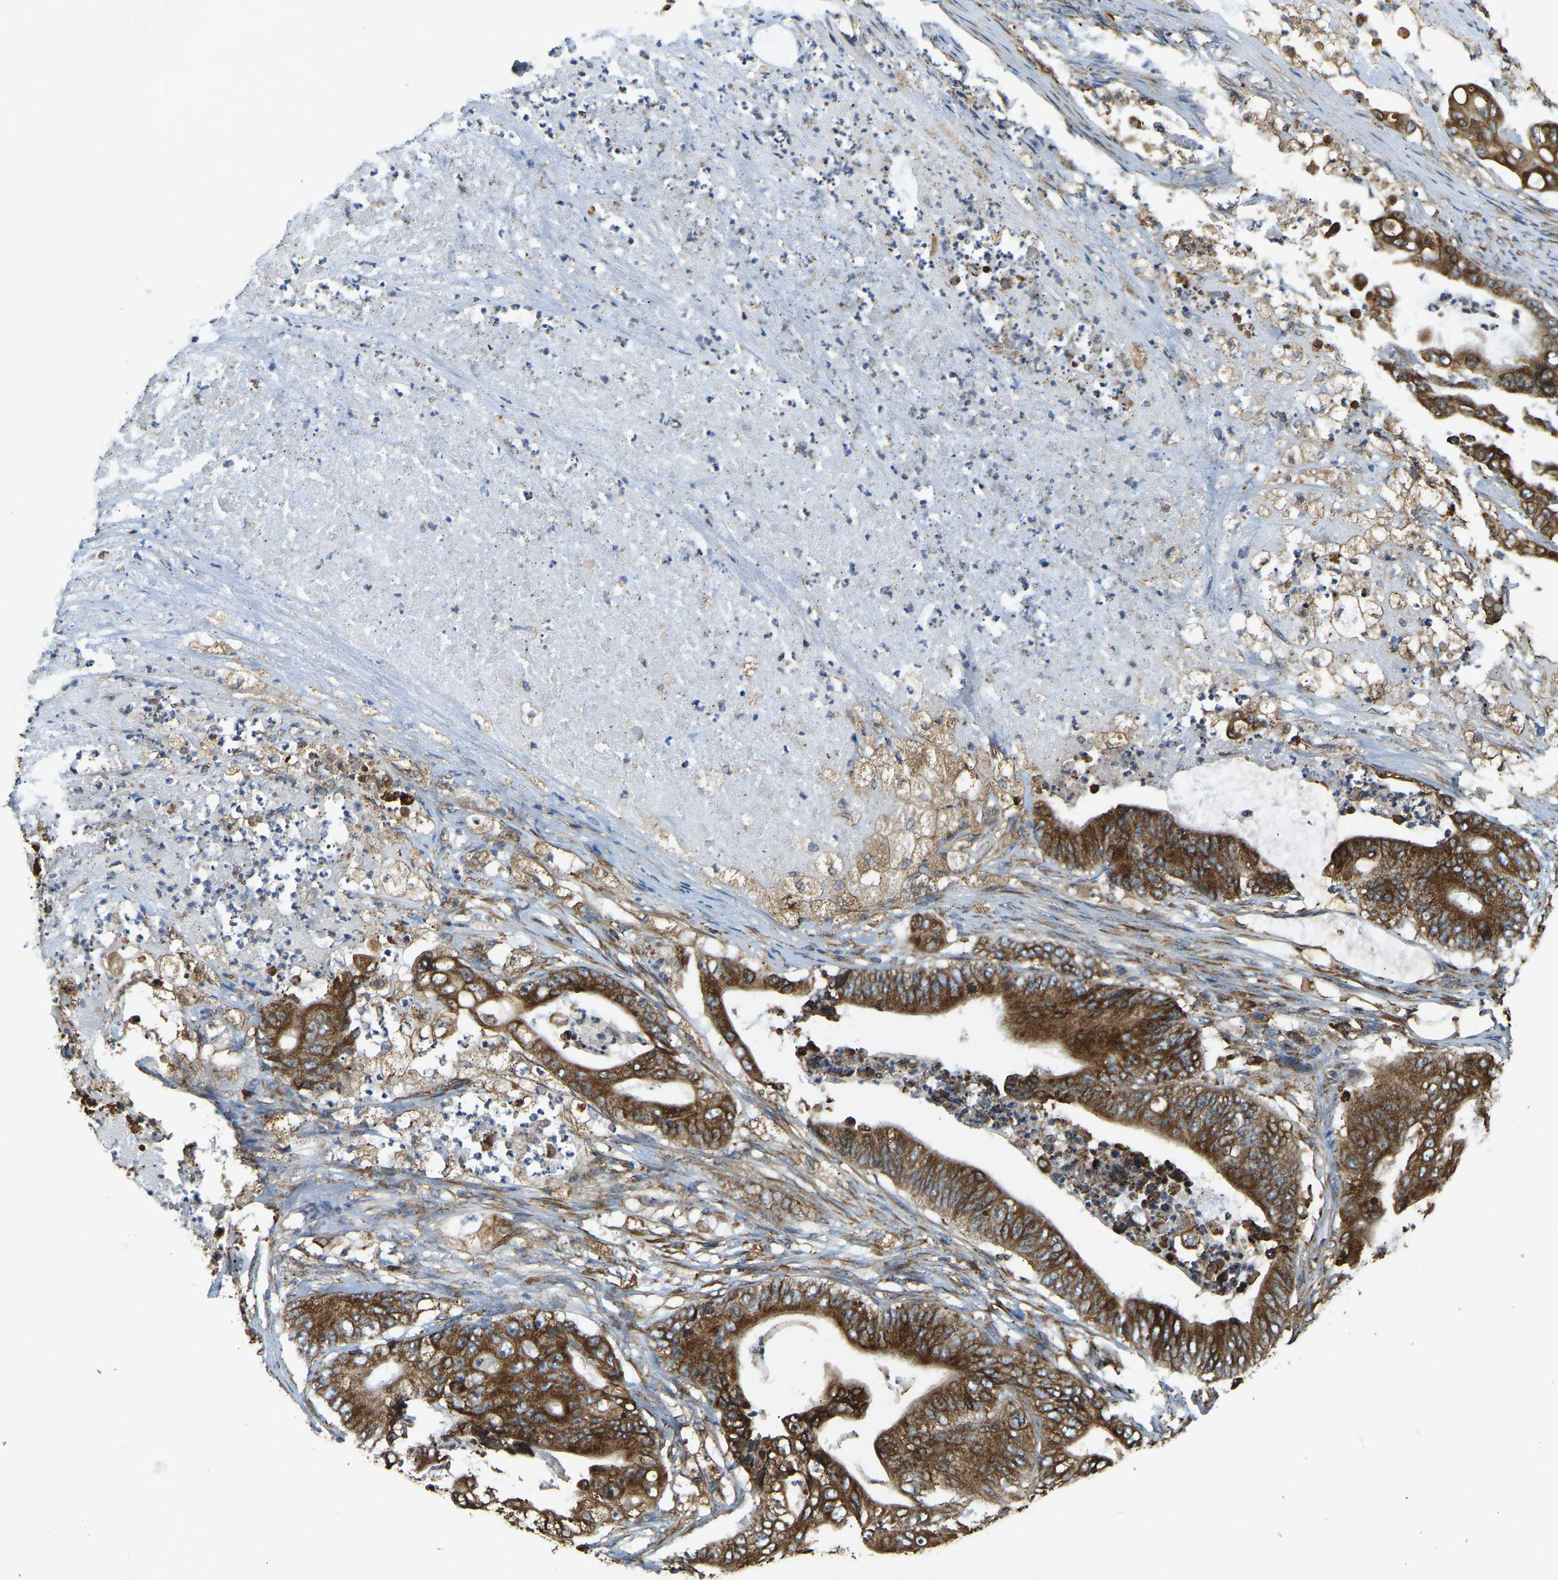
{"staining": {"intensity": "strong", "quantity": ">75%", "location": "cytoplasmic/membranous"}, "tissue": "stomach cancer", "cell_type": "Tumor cells", "image_type": "cancer", "snomed": [{"axis": "morphology", "description": "Adenocarcinoma, NOS"}, {"axis": "topography", "description": "Stomach"}], "caption": "An immunohistochemistry (IHC) image of tumor tissue is shown. Protein staining in brown highlights strong cytoplasmic/membranous positivity in stomach cancer (adenocarcinoma) within tumor cells.", "gene": "RNF115", "patient": {"sex": "female", "age": 73}}